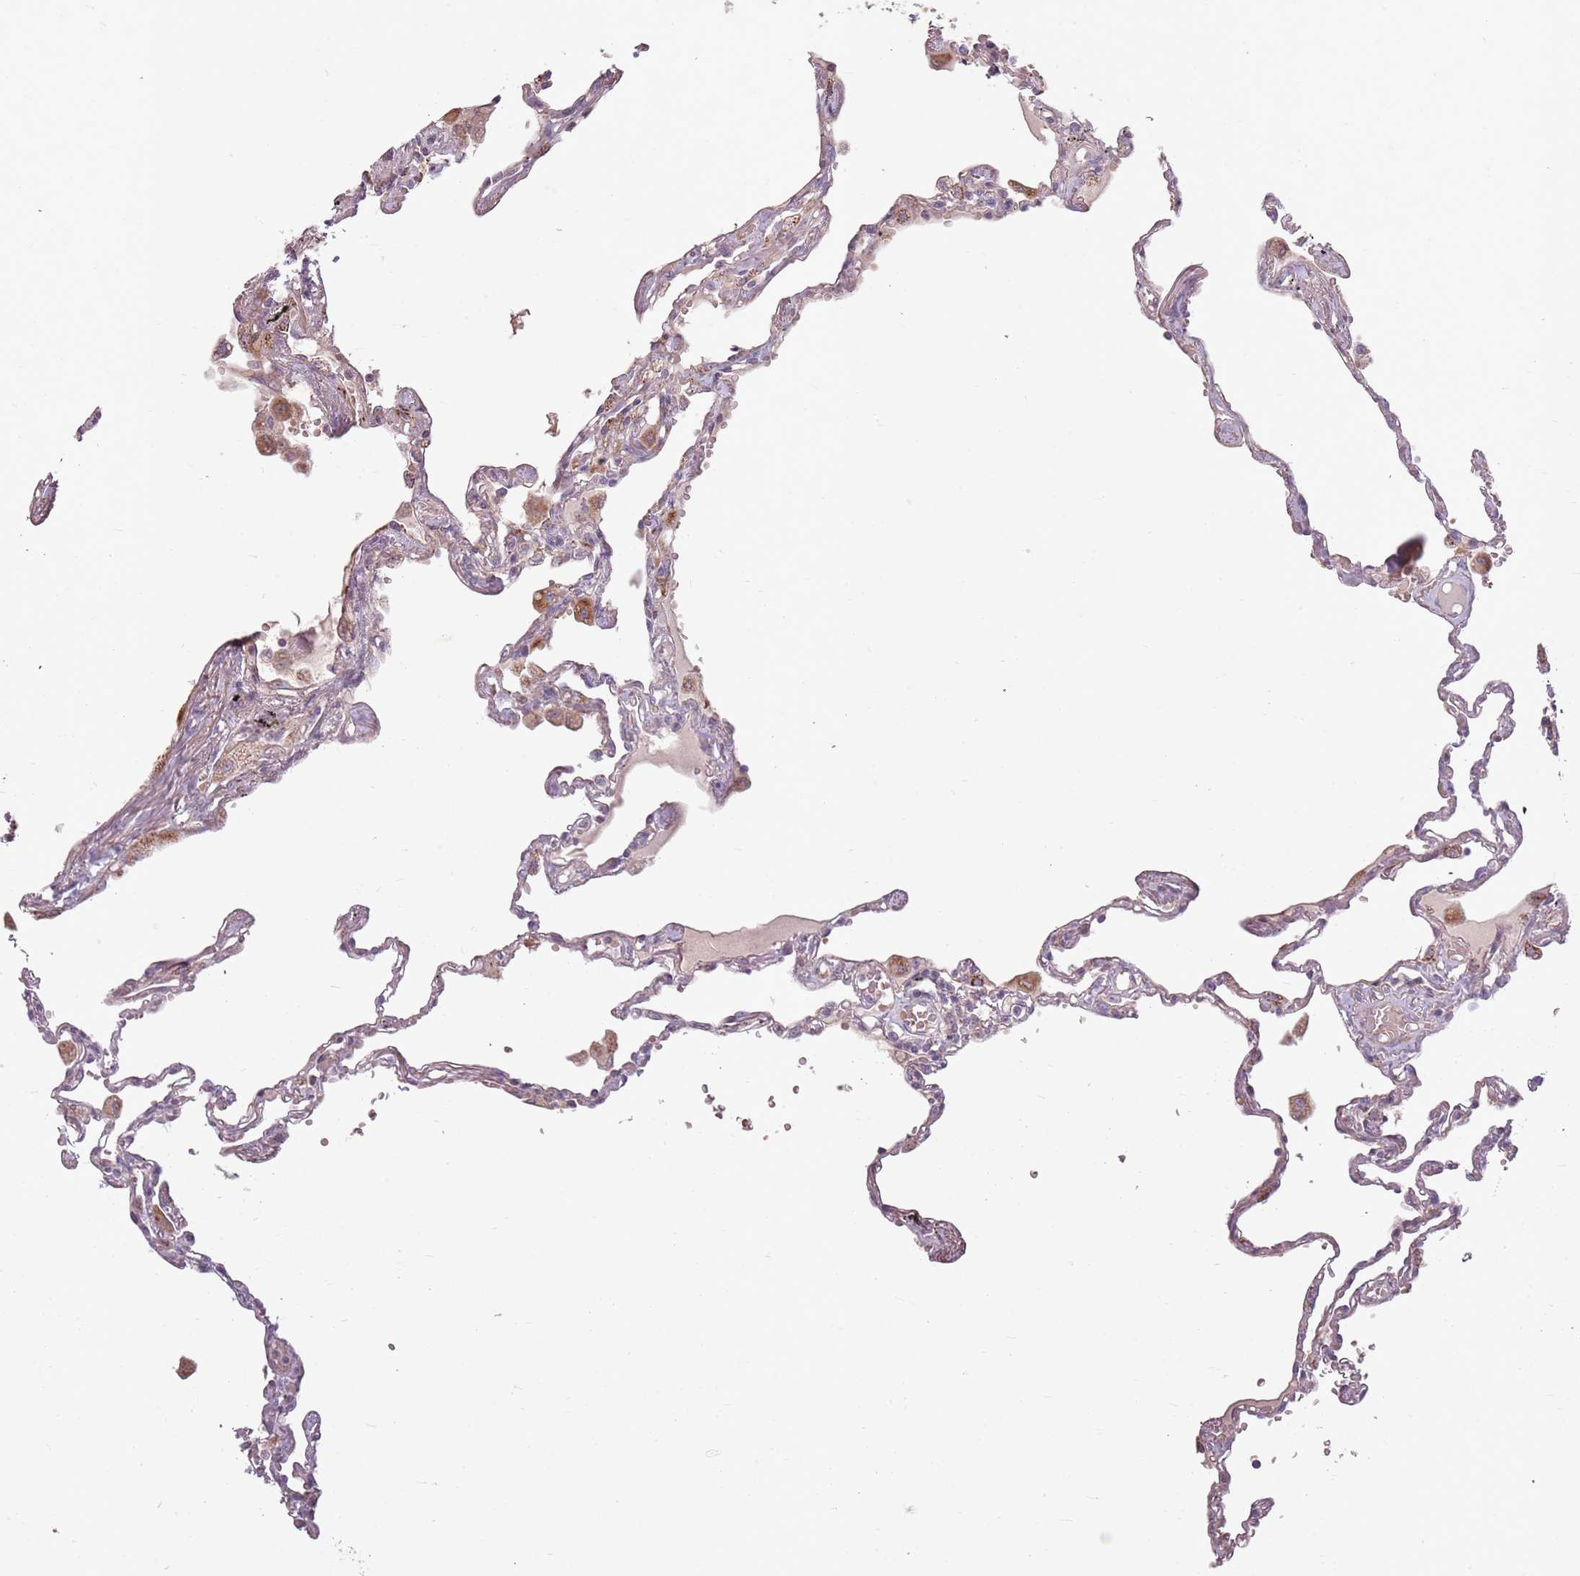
{"staining": {"intensity": "strong", "quantity": "<25%", "location": "cytoplasmic/membranous"}, "tissue": "lung", "cell_type": "Alveolar cells", "image_type": "normal", "snomed": [{"axis": "morphology", "description": "Normal tissue, NOS"}, {"axis": "topography", "description": "Lung"}], "caption": "Protein expression analysis of unremarkable lung demonstrates strong cytoplasmic/membranous staining in about <25% of alveolar cells. The protein of interest is shown in brown color, while the nuclei are stained blue.", "gene": "ZNF530", "patient": {"sex": "female", "age": 67}}